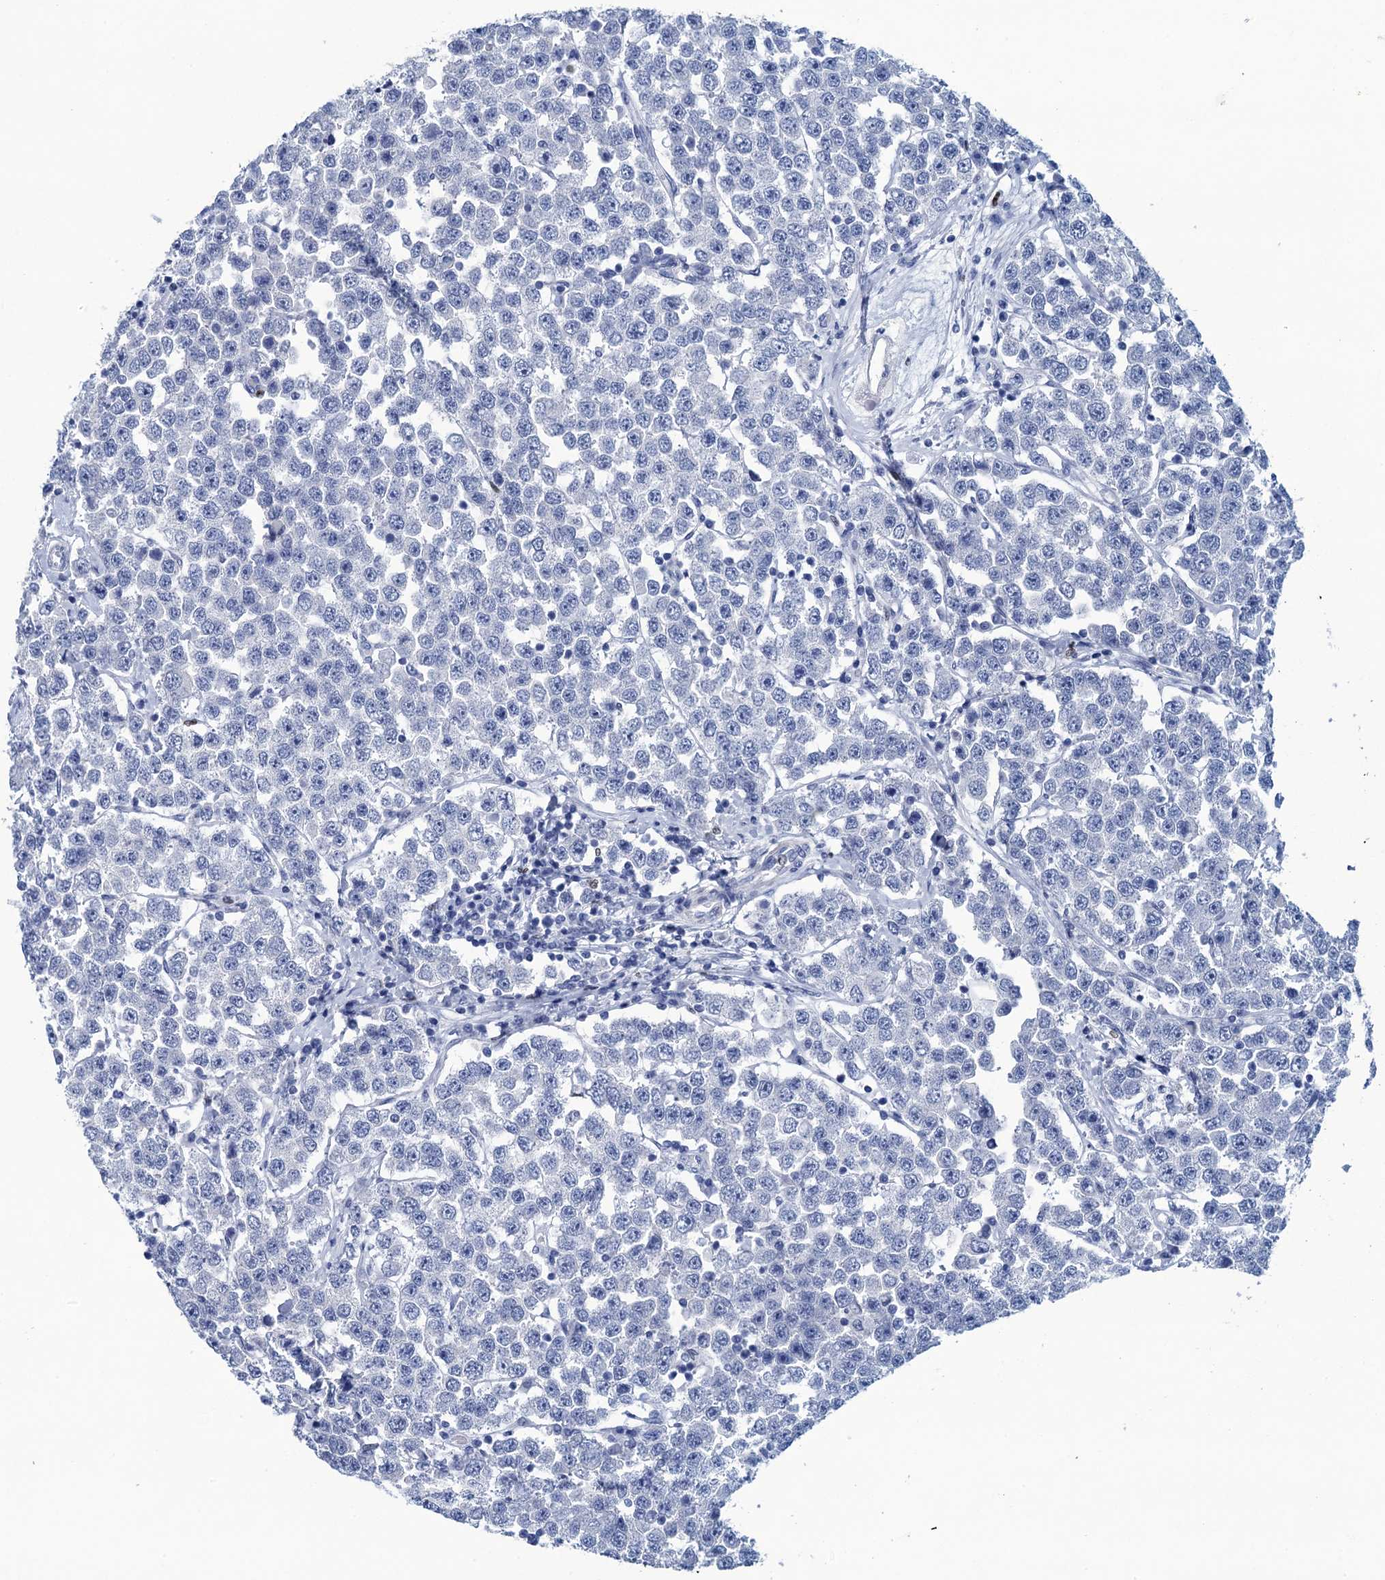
{"staining": {"intensity": "negative", "quantity": "none", "location": "none"}, "tissue": "testis cancer", "cell_type": "Tumor cells", "image_type": "cancer", "snomed": [{"axis": "morphology", "description": "Seminoma, NOS"}, {"axis": "topography", "description": "Testis"}], "caption": "An immunohistochemistry (IHC) histopathology image of testis seminoma is shown. There is no staining in tumor cells of testis seminoma. Nuclei are stained in blue.", "gene": "RHCG", "patient": {"sex": "male", "age": 28}}